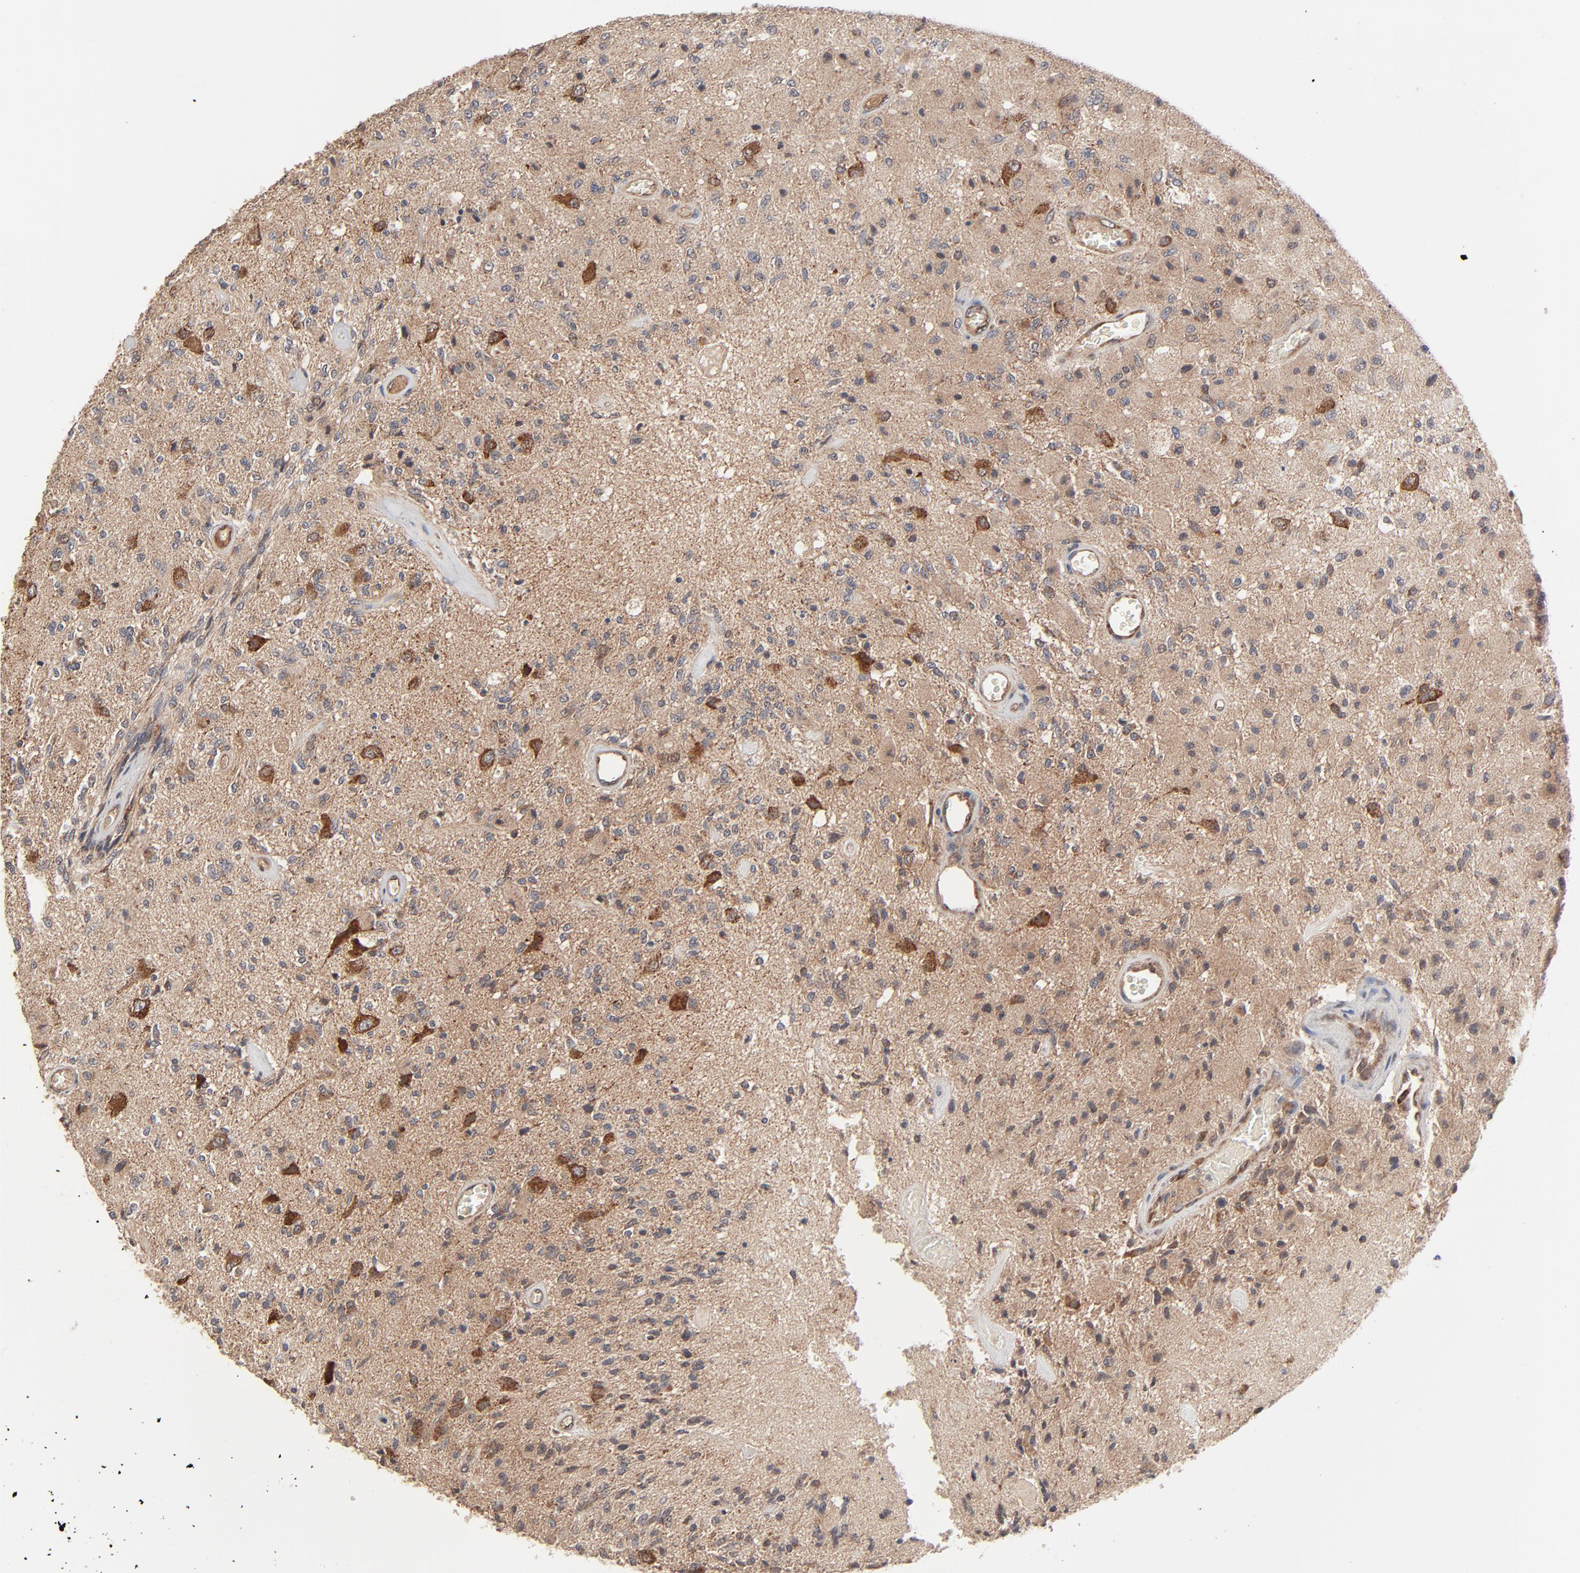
{"staining": {"intensity": "moderate", "quantity": ">75%", "location": "cytoplasmic/membranous"}, "tissue": "glioma", "cell_type": "Tumor cells", "image_type": "cancer", "snomed": [{"axis": "morphology", "description": "Normal tissue, NOS"}, {"axis": "morphology", "description": "Glioma, malignant, High grade"}, {"axis": "topography", "description": "Cerebral cortex"}], "caption": "An image of human glioma stained for a protein reveals moderate cytoplasmic/membranous brown staining in tumor cells.", "gene": "ABLIM3", "patient": {"sex": "male", "age": 77}}